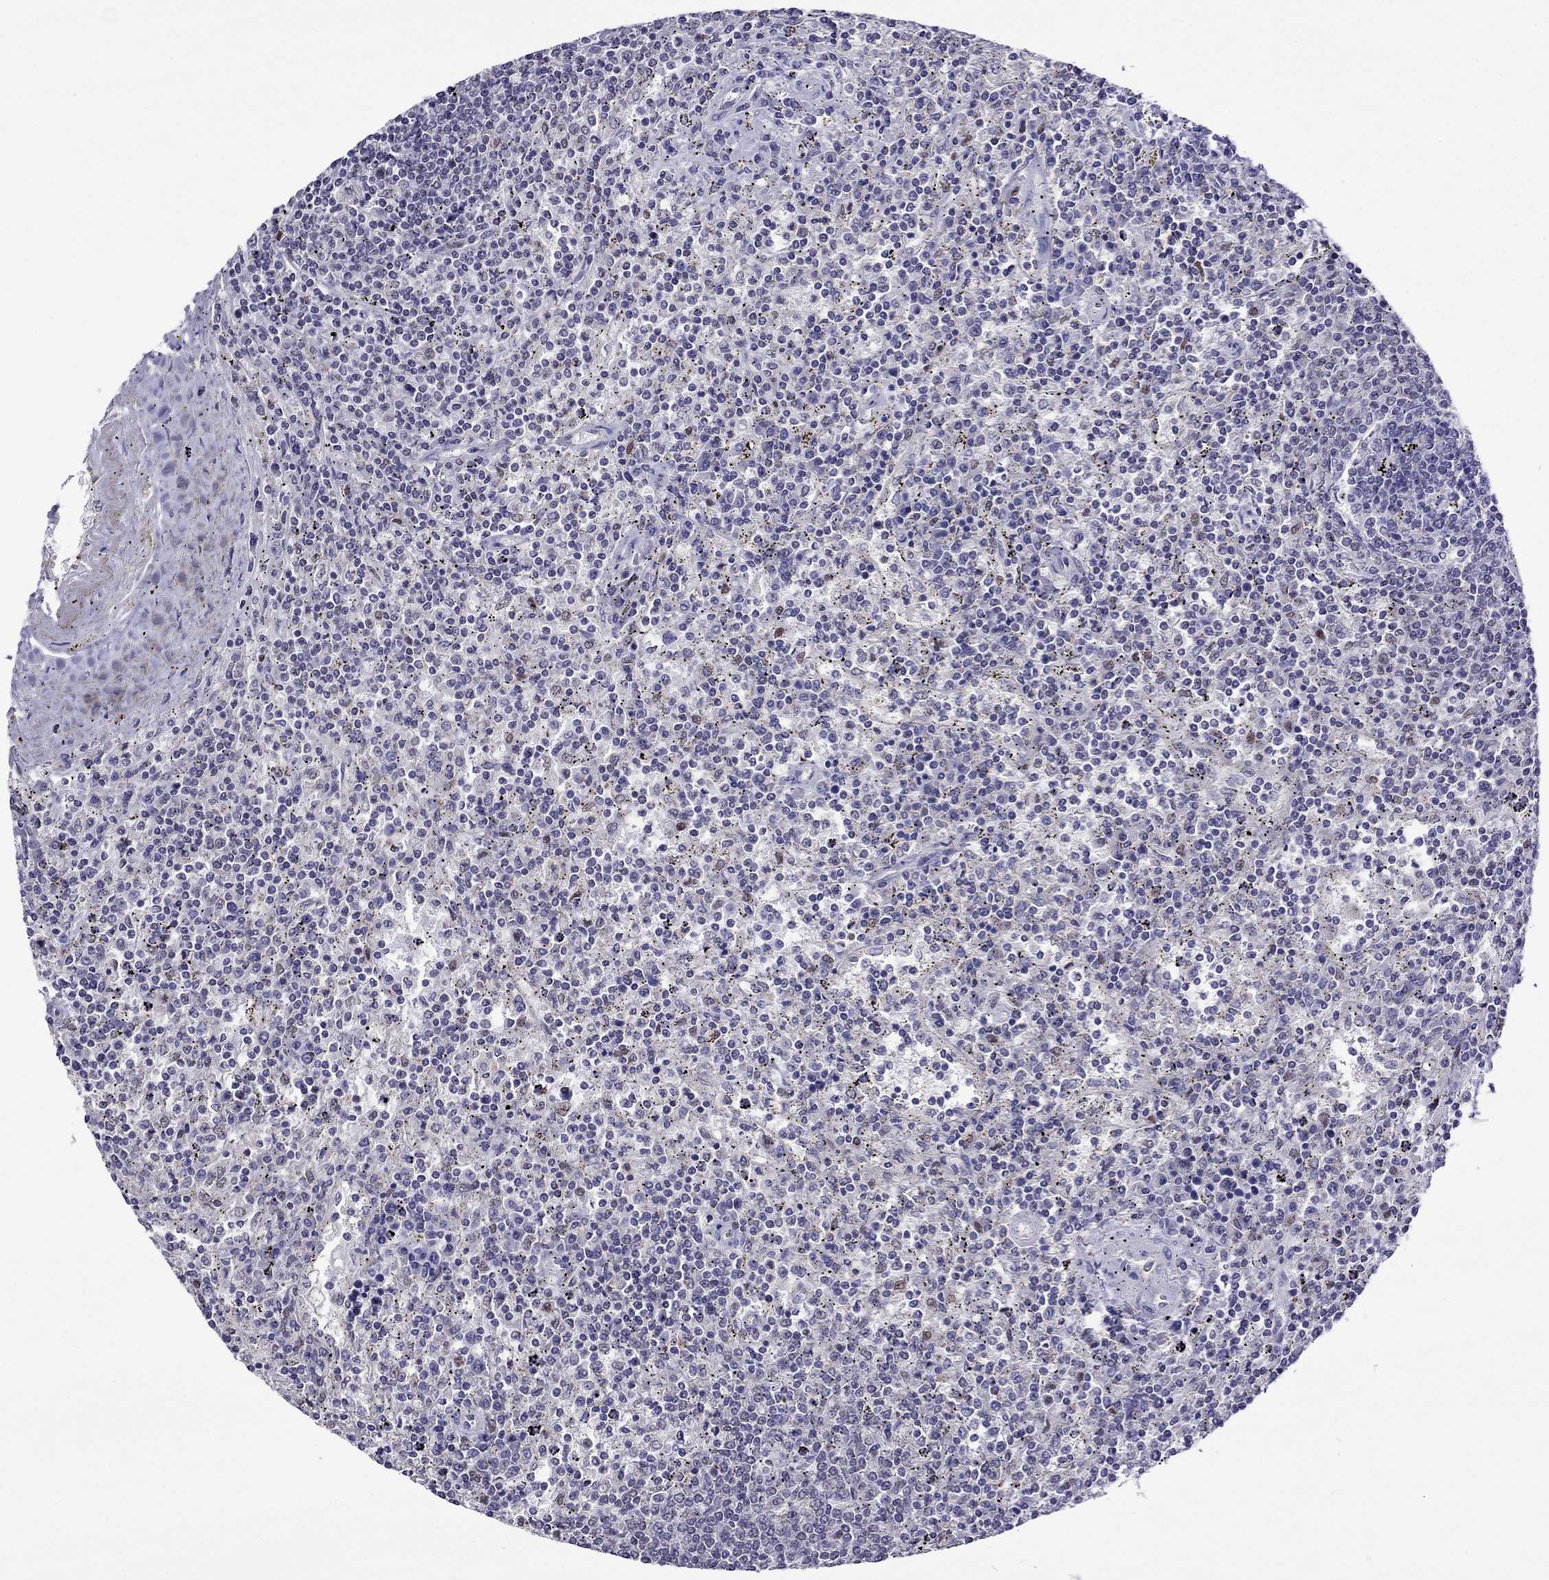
{"staining": {"intensity": "negative", "quantity": "none", "location": "none"}, "tissue": "lymphoma", "cell_type": "Tumor cells", "image_type": "cancer", "snomed": [{"axis": "morphology", "description": "Malignant lymphoma, non-Hodgkin's type, Low grade"}, {"axis": "topography", "description": "Spleen"}], "caption": "Immunohistochemistry of low-grade malignant lymphoma, non-Hodgkin's type reveals no positivity in tumor cells. Nuclei are stained in blue.", "gene": "MPZ", "patient": {"sex": "male", "age": 62}}